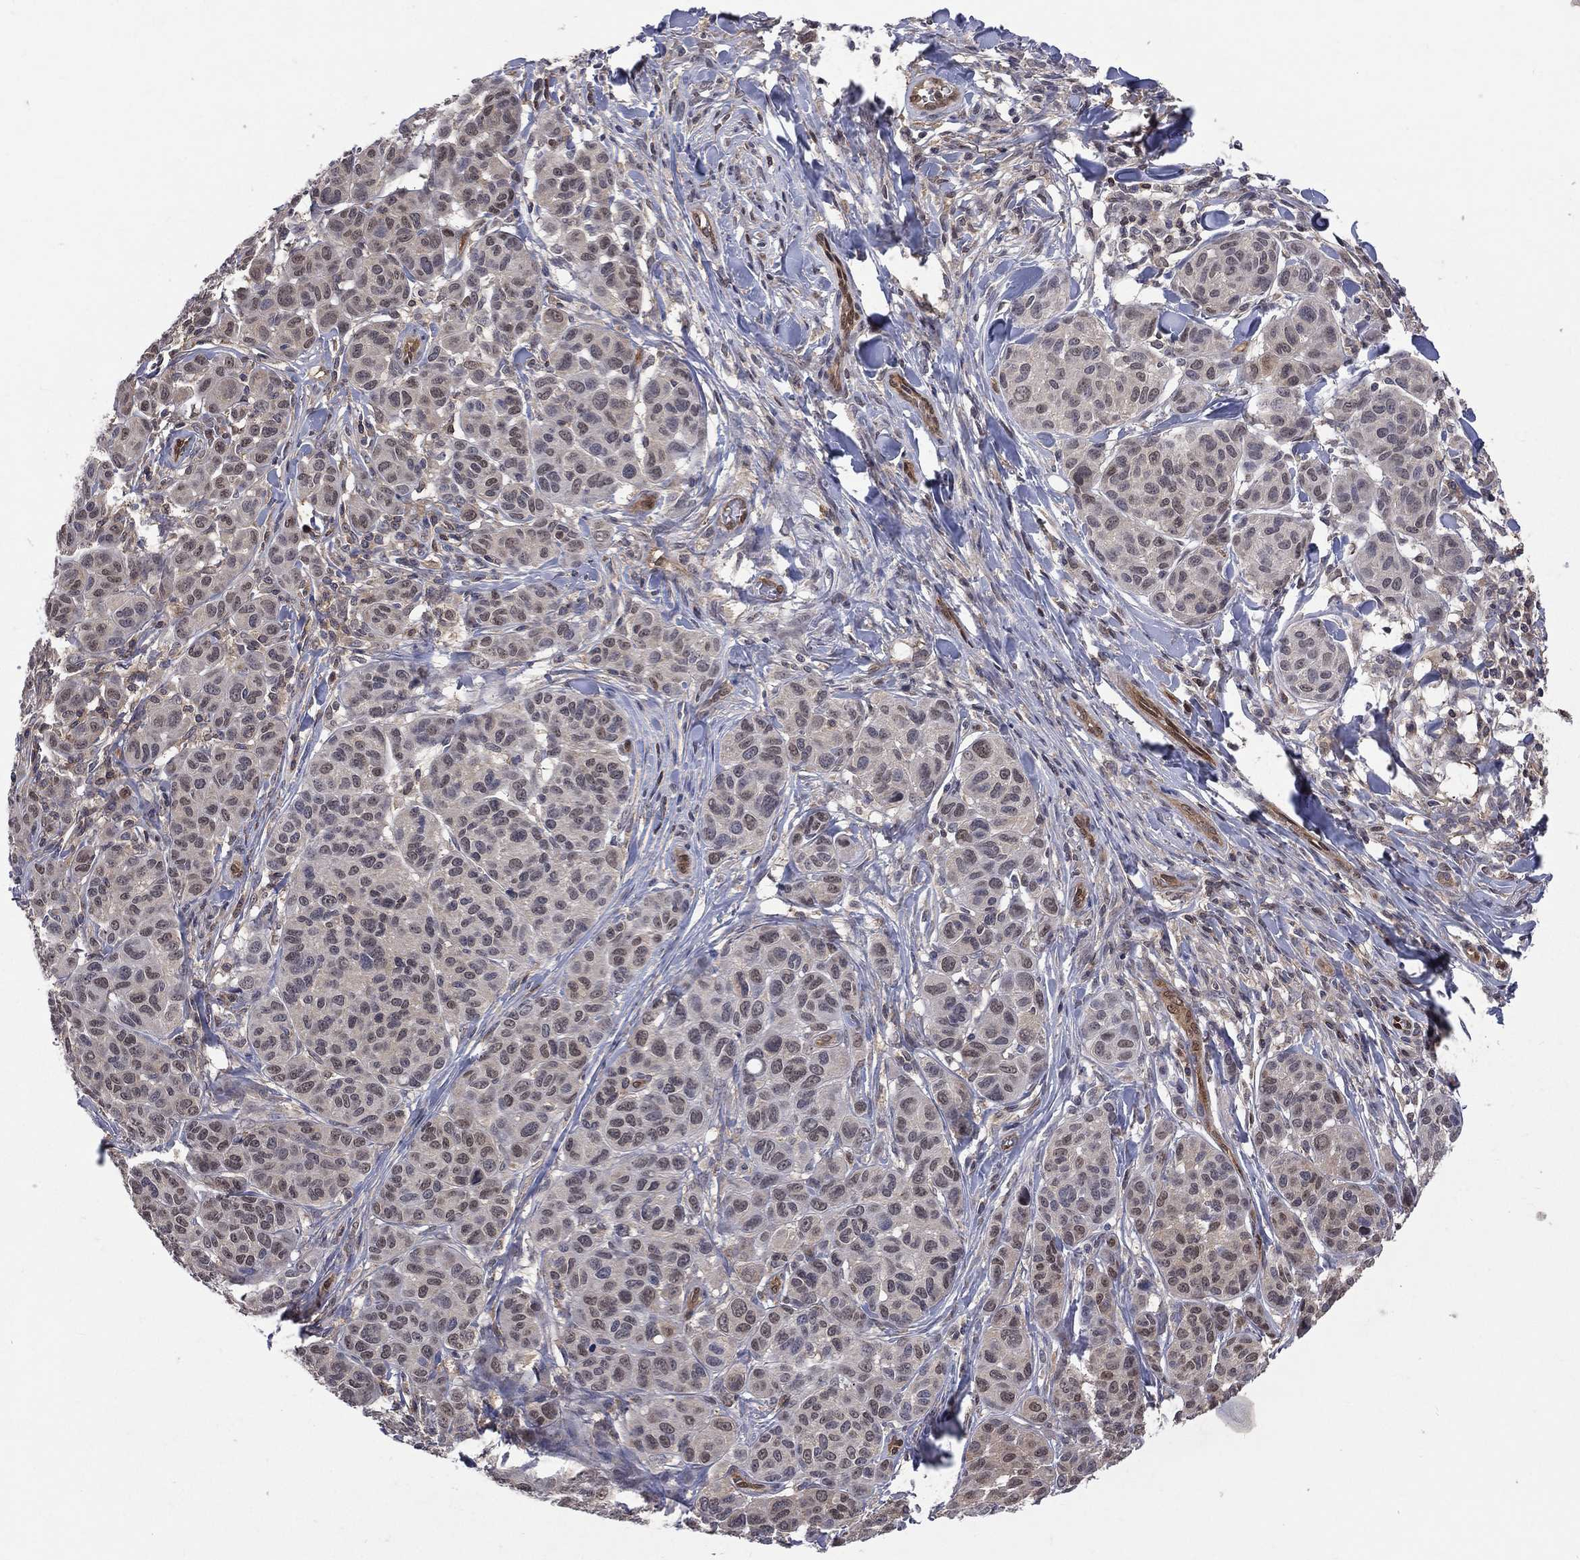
{"staining": {"intensity": "moderate", "quantity": "<25%", "location": "nuclear"}, "tissue": "melanoma", "cell_type": "Tumor cells", "image_type": "cancer", "snomed": [{"axis": "morphology", "description": "Malignant melanoma, NOS"}, {"axis": "topography", "description": "Skin"}], "caption": "Human malignant melanoma stained for a protein (brown) shows moderate nuclear positive staining in approximately <25% of tumor cells.", "gene": "GMPR2", "patient": {"sex": "male", "age": 79}}